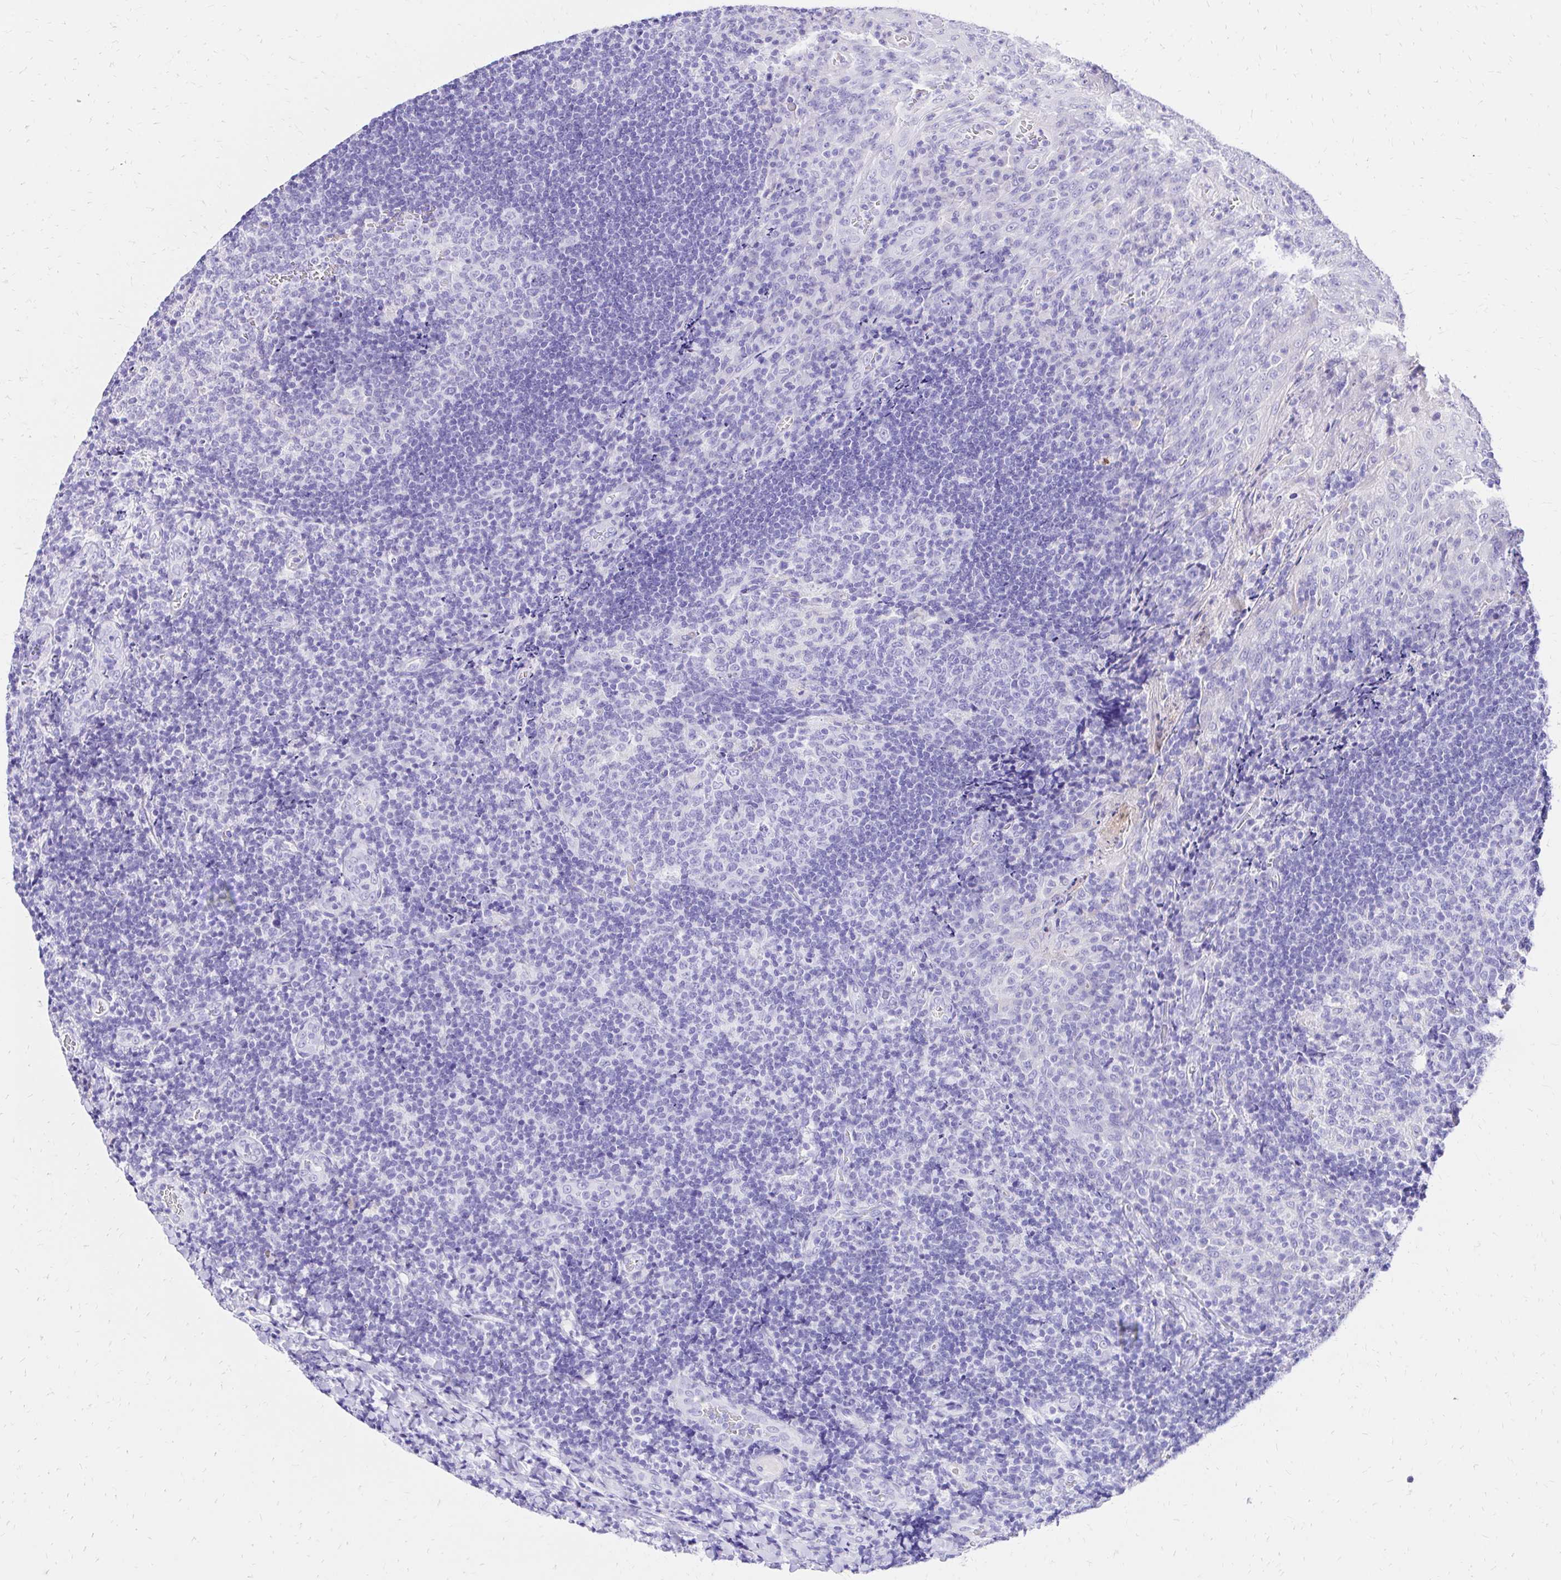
{"staining": {"intensity": "negative", "quantity": "none", "location": "none"}, "tissue": "tonsil", "cell_type": "Germinal center cells", "image_type": "normal", "snomed": [{"axis": "morphology", "description": "Normal tissue, NOS"}, {"axis": "topography", "description": "Tonsil"}], "caption": "The micrograph exhibits no significant positivity in germinal center cells of tonsil.", "gene": "S100G", "patient": {"sex": "male", "age": 17}}